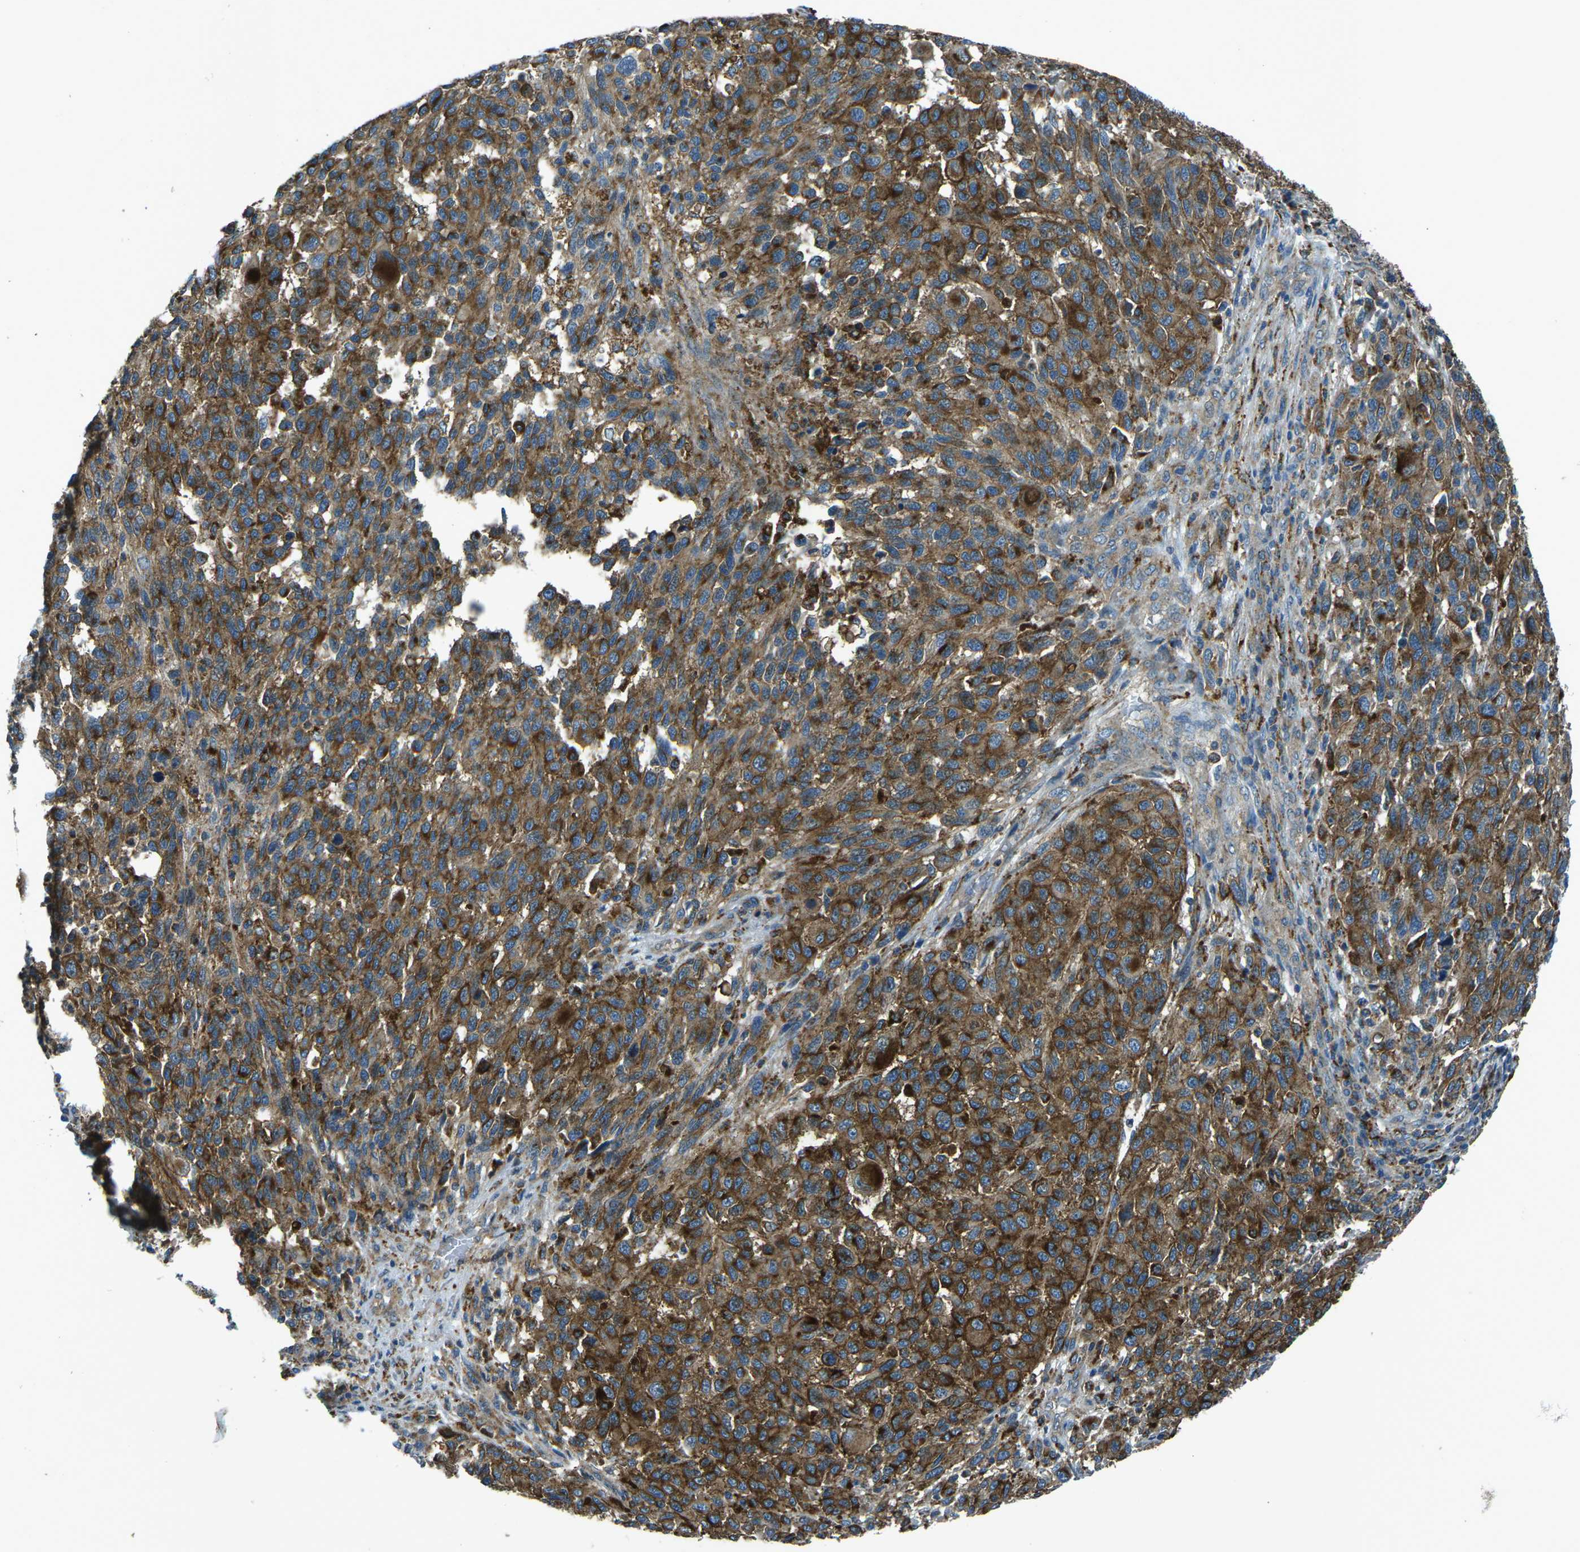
{"staining": {"intensity": "strong", "quantity": "25%-75%", "location": "cytoplasmic/membranous"}, "tissue": "melanoma", "cell_type": "Tumor cells", "image_type": "cancer", "snomed": [{"axis": "morphology", "description": "Malignant melanoma, Metastatic site"}, {"axis": "topography", "description": "Lymph node"}], "caption": "IHC of melanoma reveals high levels of strong cytoplasmic/membranous staining in approximately 25%-75% of tumor cells.", "gene": "CDK17", "patient": {"sex": "male", "age": 61}}